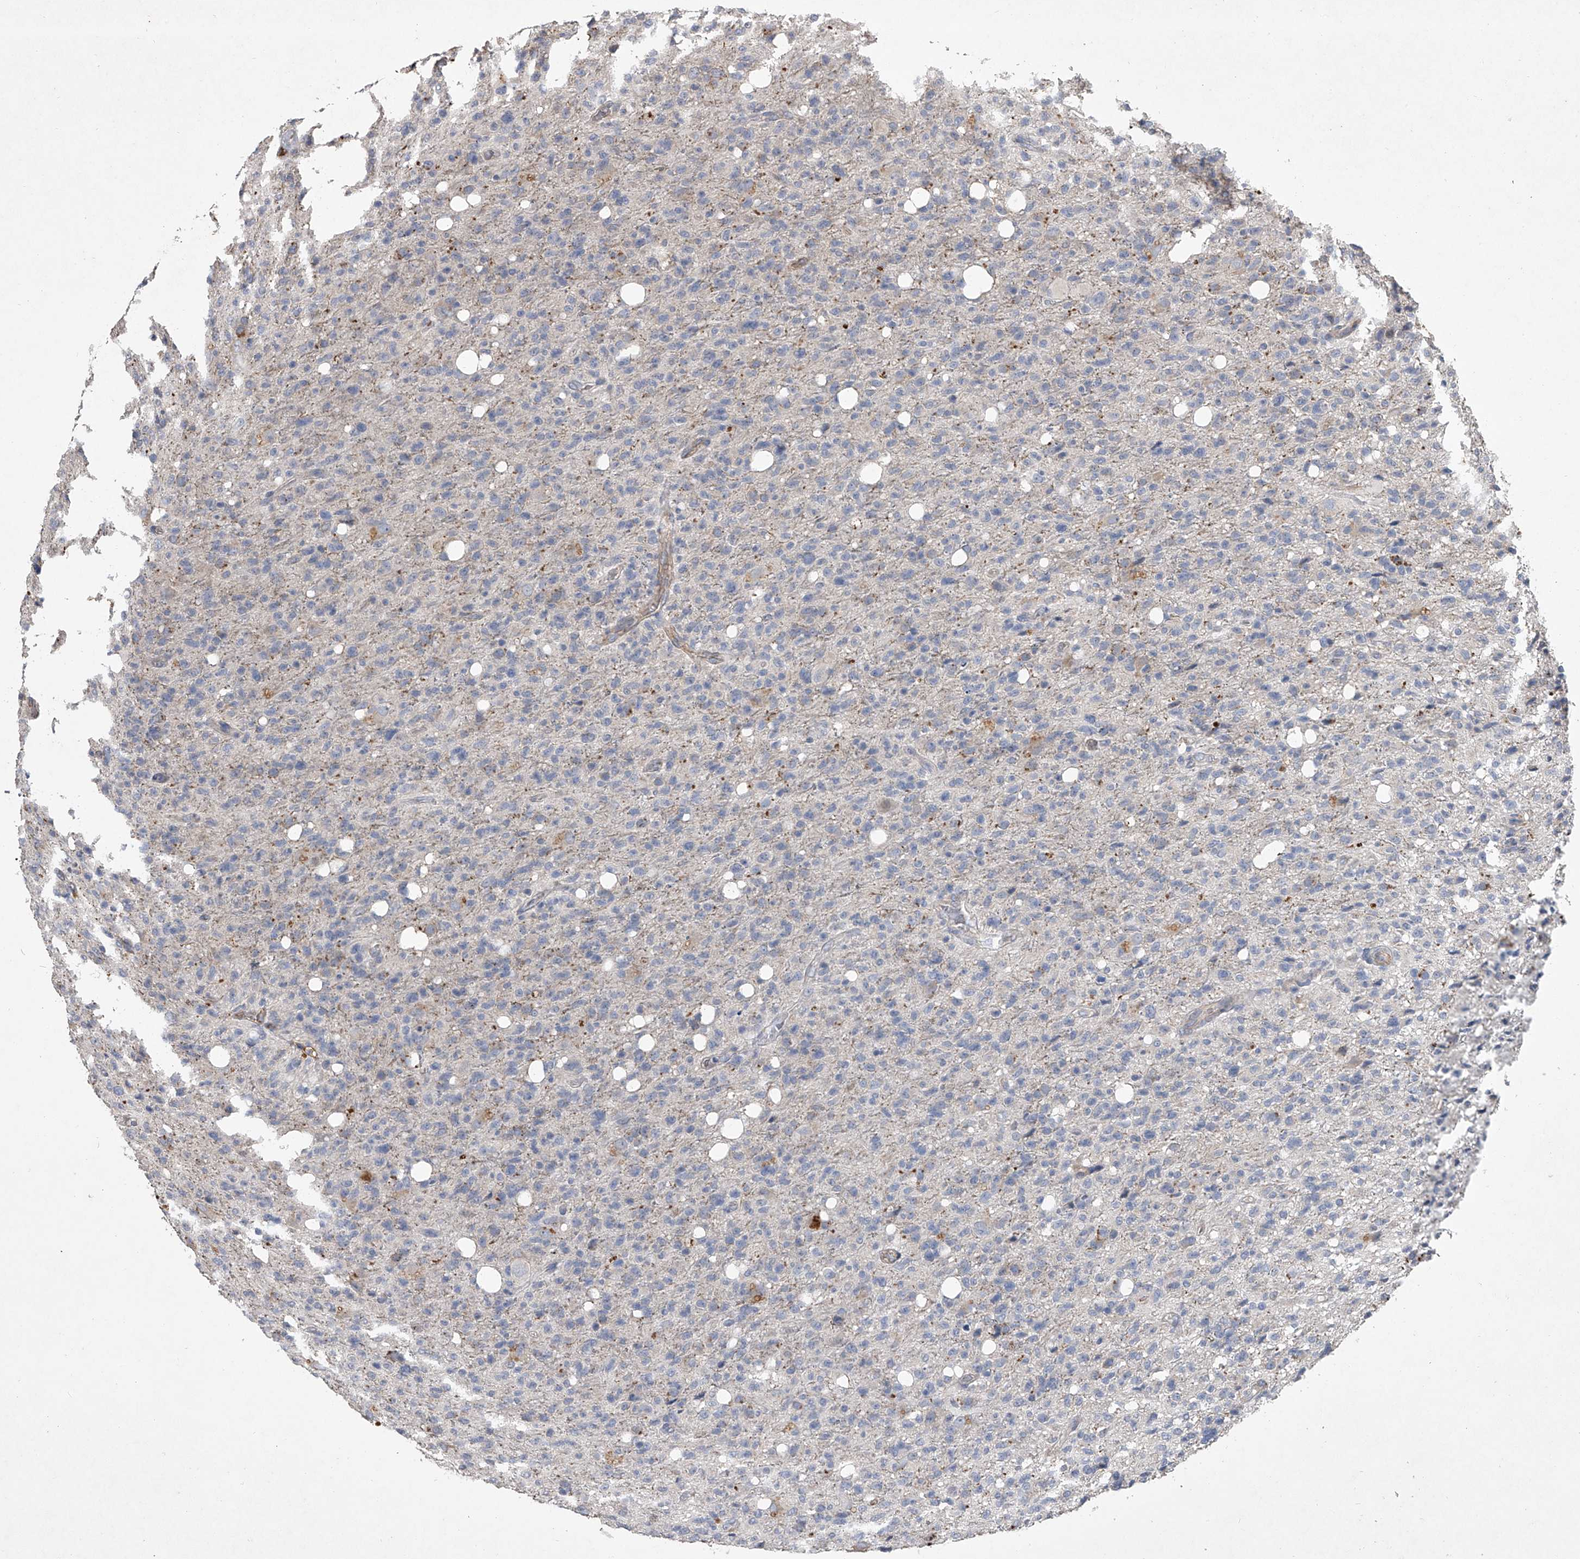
{"staining": {"intensity": "negative", "quantity": "none", "location": "none"}, "tissue": "glioma", "cell_type": "Tumor cells", "image_type": "cancer", "snomed": [{"axis": "morphology", "description": "Glioma, malignant, High grade"}, {"axis": "topography", "description": "Brain"}], "caption": "The micrograph exhibits no staining of tumor cells in high-grade glioma (malignant). The staining is performed using DAB (3,3'-diaminobenzidine) brown chromogen with nuclei counter-stained in using hematoxylin.", "gene": "DOCK9", "patient": {"sex": "female", "age": 57}}